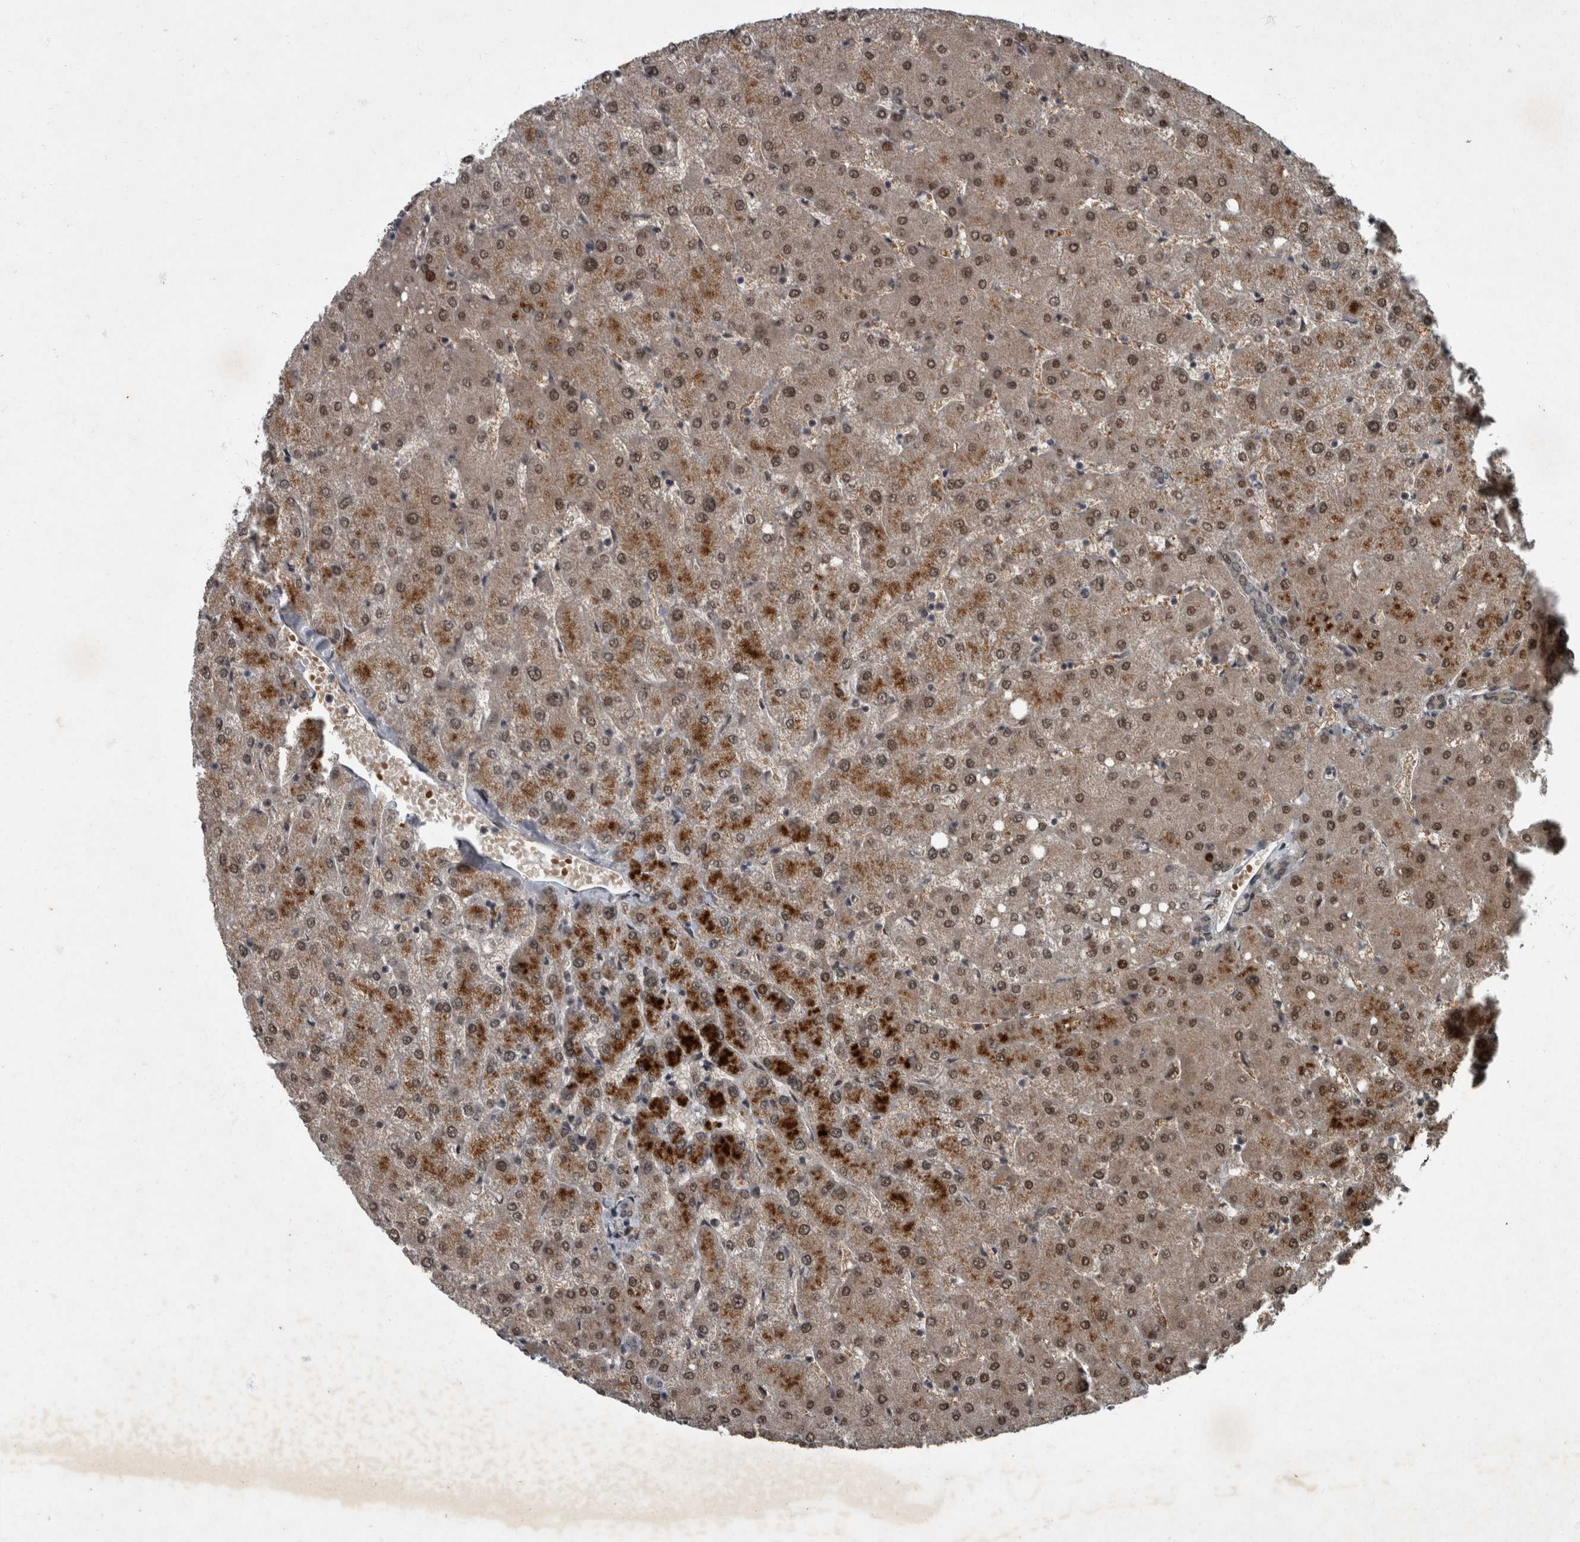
{"staining": {"intensity": "weak", "quantity": "<25%", "location": "nuclear"}, "tissue": "liver", "cell_type": "Cholangiocytes", "image_type": "normal", "snomed": [{"axis": "morphology", "description": "Normal tissue, NOS"}, {"axis": "topography", "description": "Liver"}], "caption": "This is an immunohistochemistry (IHC) photomicrograph of normal human liver. There is no positivity in cholangiocytes.", "gene": "WDR33", "patient": {"sex": "female", "age": 54}}